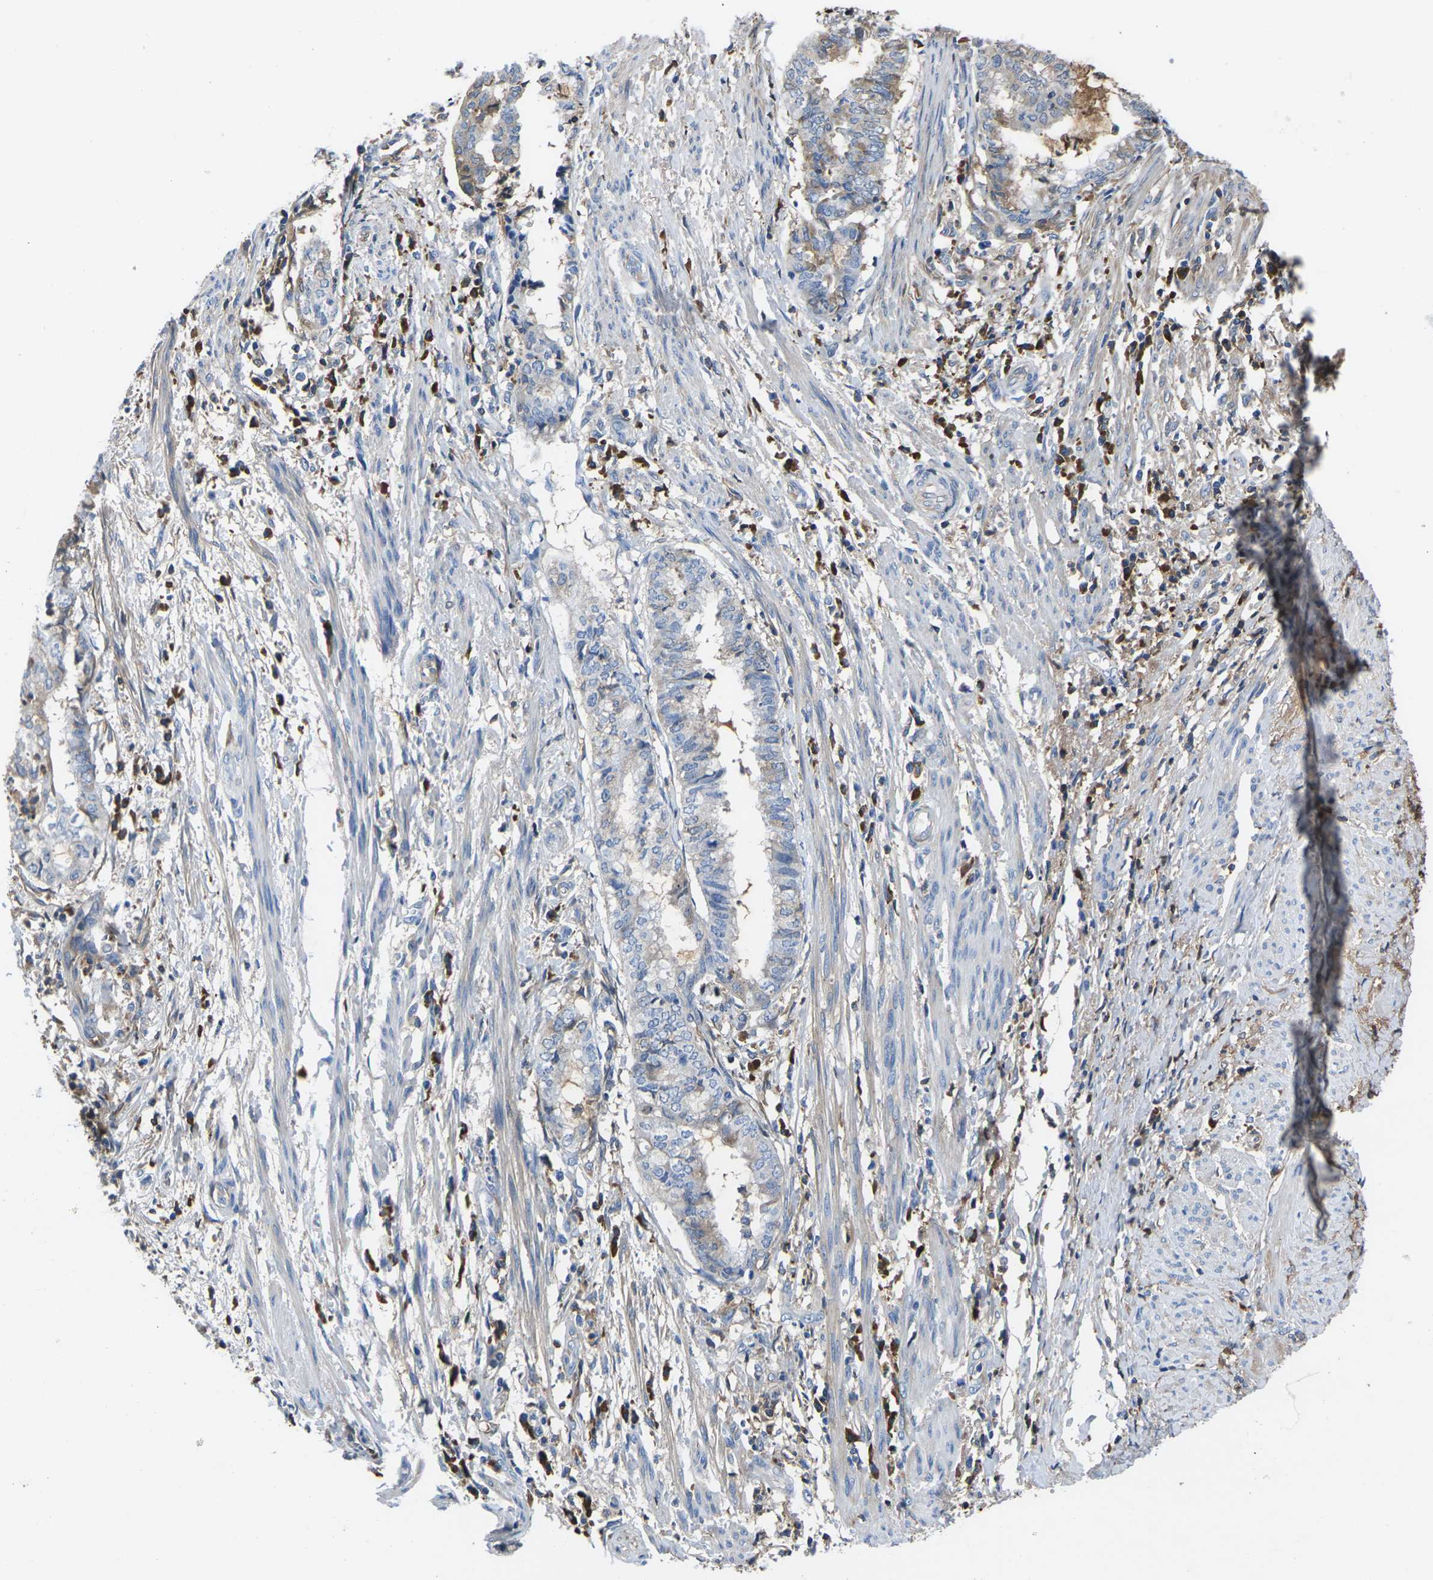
{"staining": {"intensity": "moderate", "quantity": "<25%", "location": "cytoplasmic/membranous"}, "tissue": "endometrial cancer", "cell_type": "Tumor cells", "image_type": "cancer", "snomed": [{"axis": "morphology", "description": "Necrosis, NOS"}, {"axis": "morphology", "description": "Adenocarcinoma, NOS"}, {"axis": "topography", "description": "Endometrium"}], "caption": "Protein staining of adenocarcinoma (endometrial) tissue reveals moderate cytoplasmic/membranous positivity in approximately <25% of tumor cells. Immunohistochemistry (ihc) stains the protein of interest in brown and the nuclei are stained blue.", "gene": "GREM2", "patient": {"sex": "female", "age": 79}}